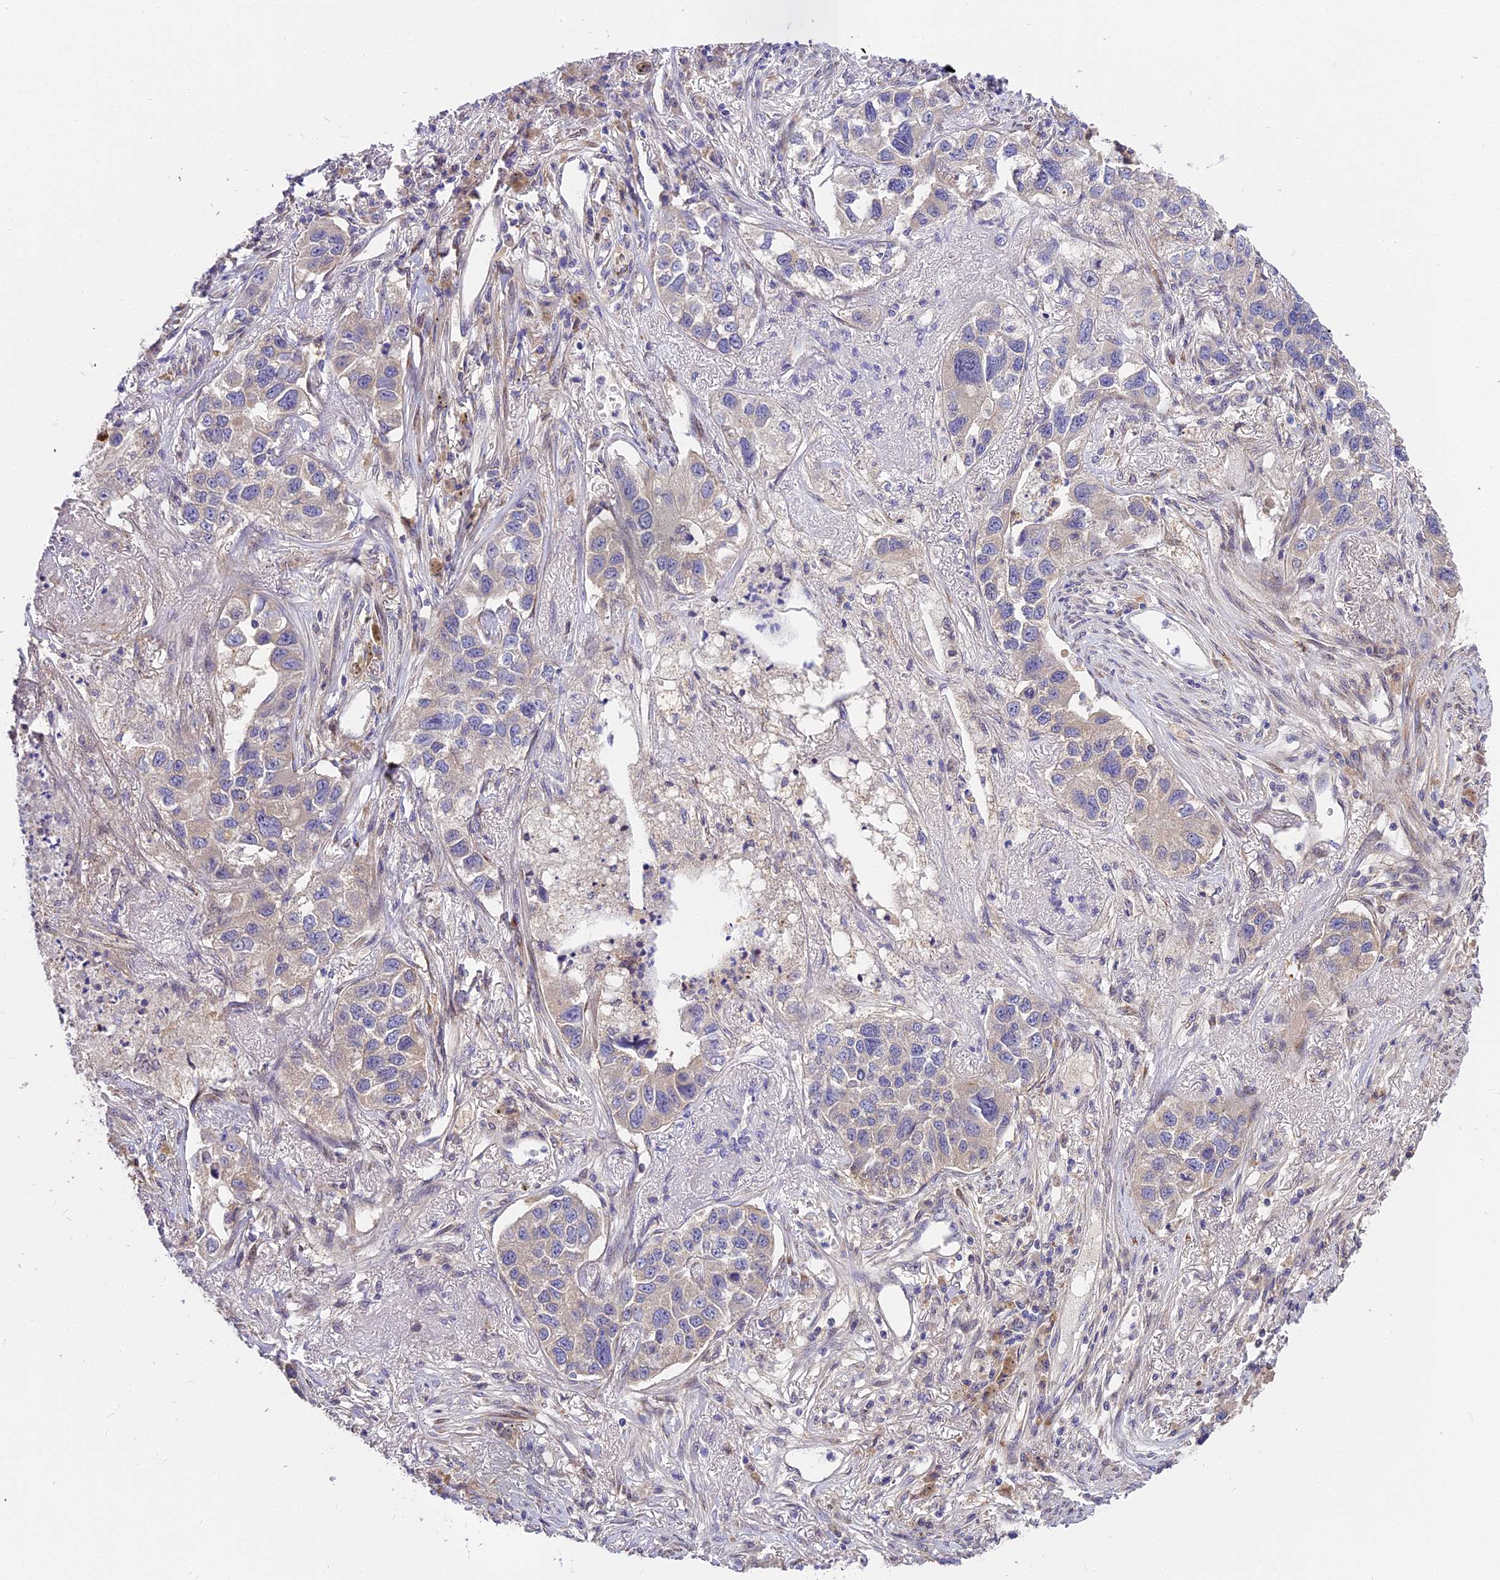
{"staining": {"intensity": "weak", "quantity": "<25%", "location": "cytoplasmic/membranous"}, "tissue": "lung cancer", "cell_type": "Tumor cells", "image_type": "cancer", "snomed": [{"axis": "morphology", "description": "Adenocarcinoma, NOS"}, {"axis": "topography", "description": "Lung"}], "caption": "This is a photomicrograph of immunohistochemistry (IHC) staining of lung cancer (adenocarcinoma), which shows no staining in tumor cells.", "gene": "BSCL2", "patient": {"sex": "male", "age": 49}}